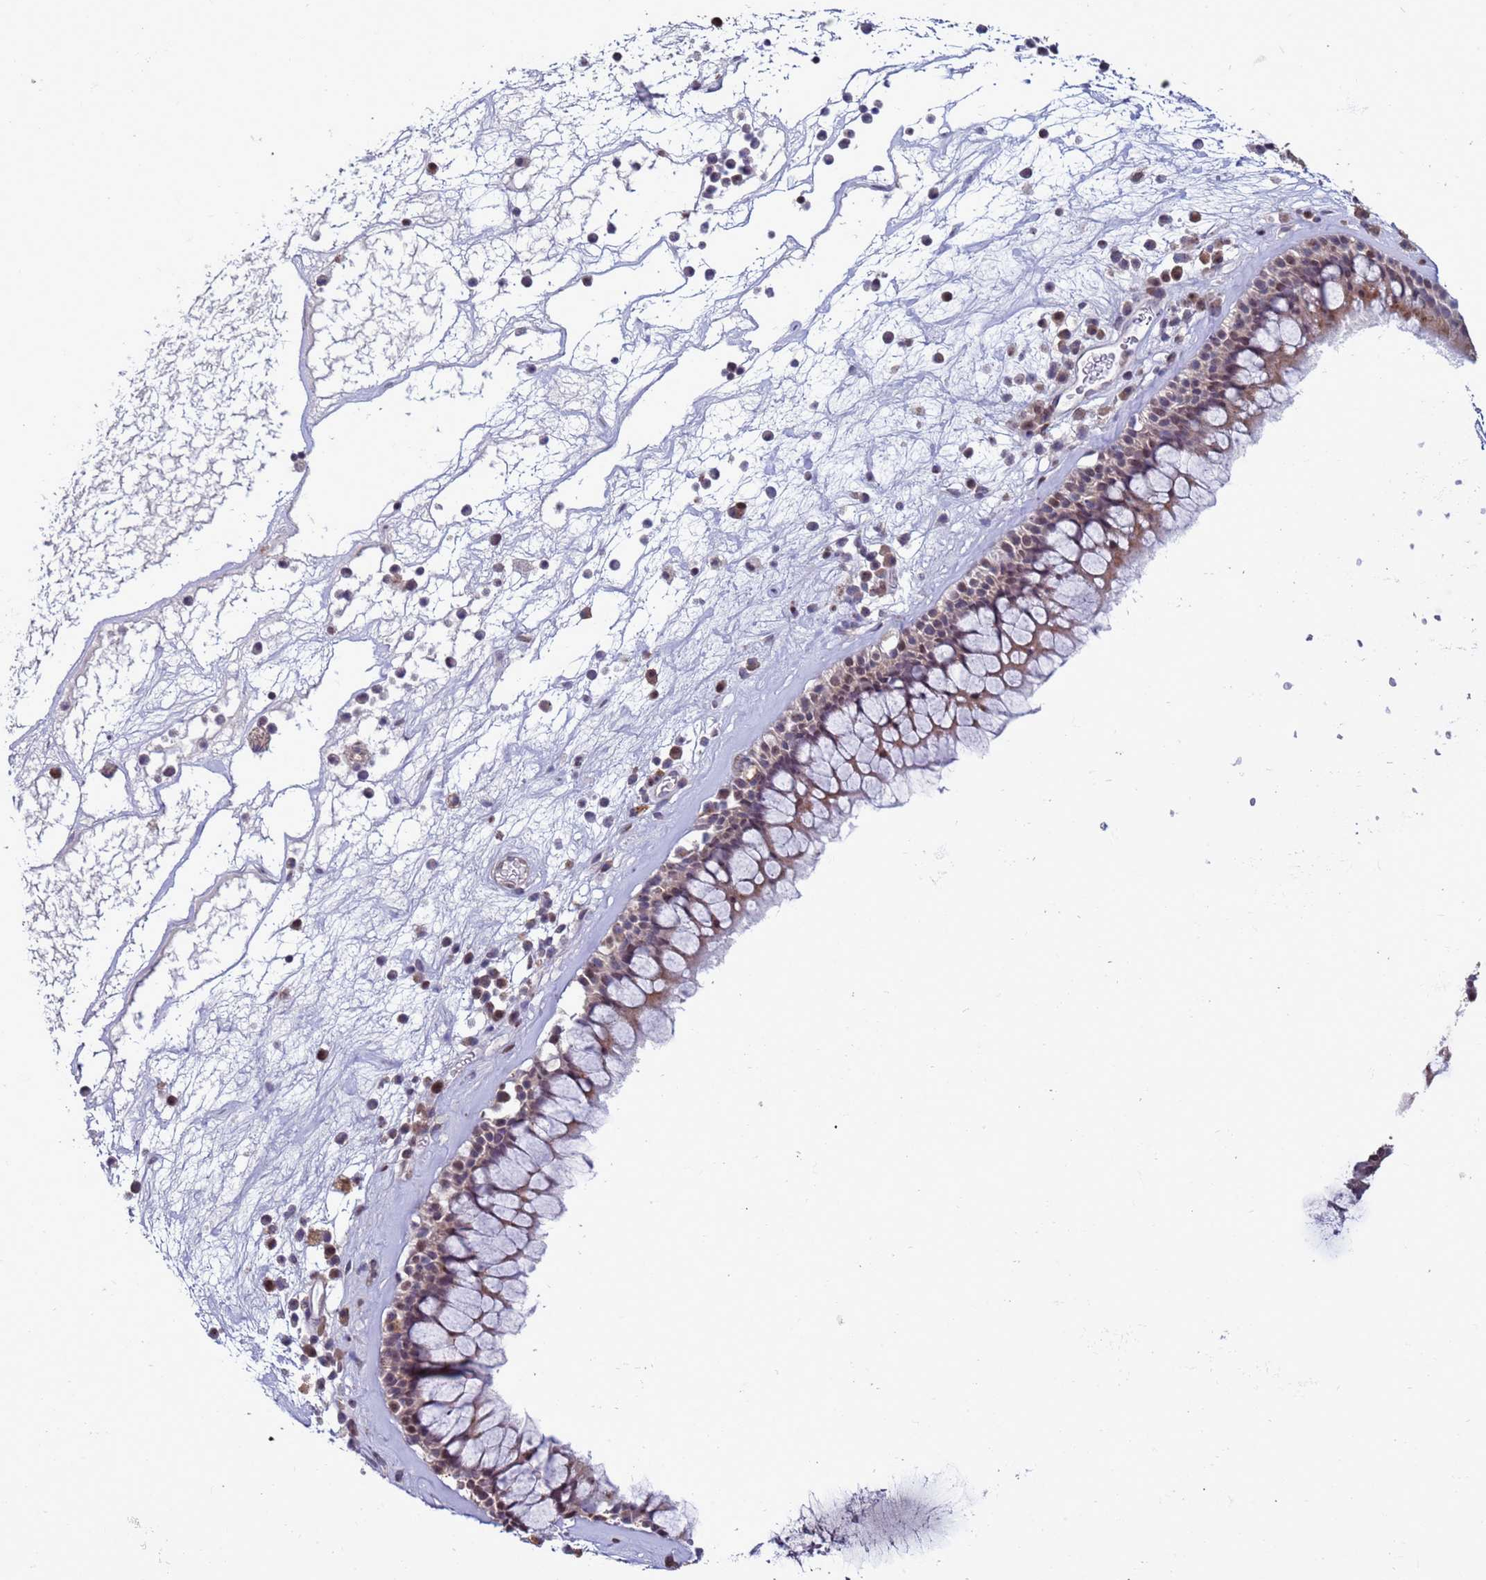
{"staining": {"intensity": "weak", "quantity": ">75%", "location": "cytoplasmic/membranous"}, "tissue": "nasopharynx", "cell_type": "Respiratory epithelial cells", "image_type": "normal", "snomed": [{"axis": "morphology", "description": "Normal tissue, NOS"}, {"axis": "morphology", "description": "Inflammation, NOS"}, {"axis": "topography", "description": "Nasopharynx"}], "caption": "This photomicrograph displays immunohistochemistry staining of normal human nasopharynx, with low weak cytoplasmic/membranous positivity in approximately >75% of respiratory epithelial cells.", "gene": "HGH1", "patient": {"sex": "male", "age": 70}}